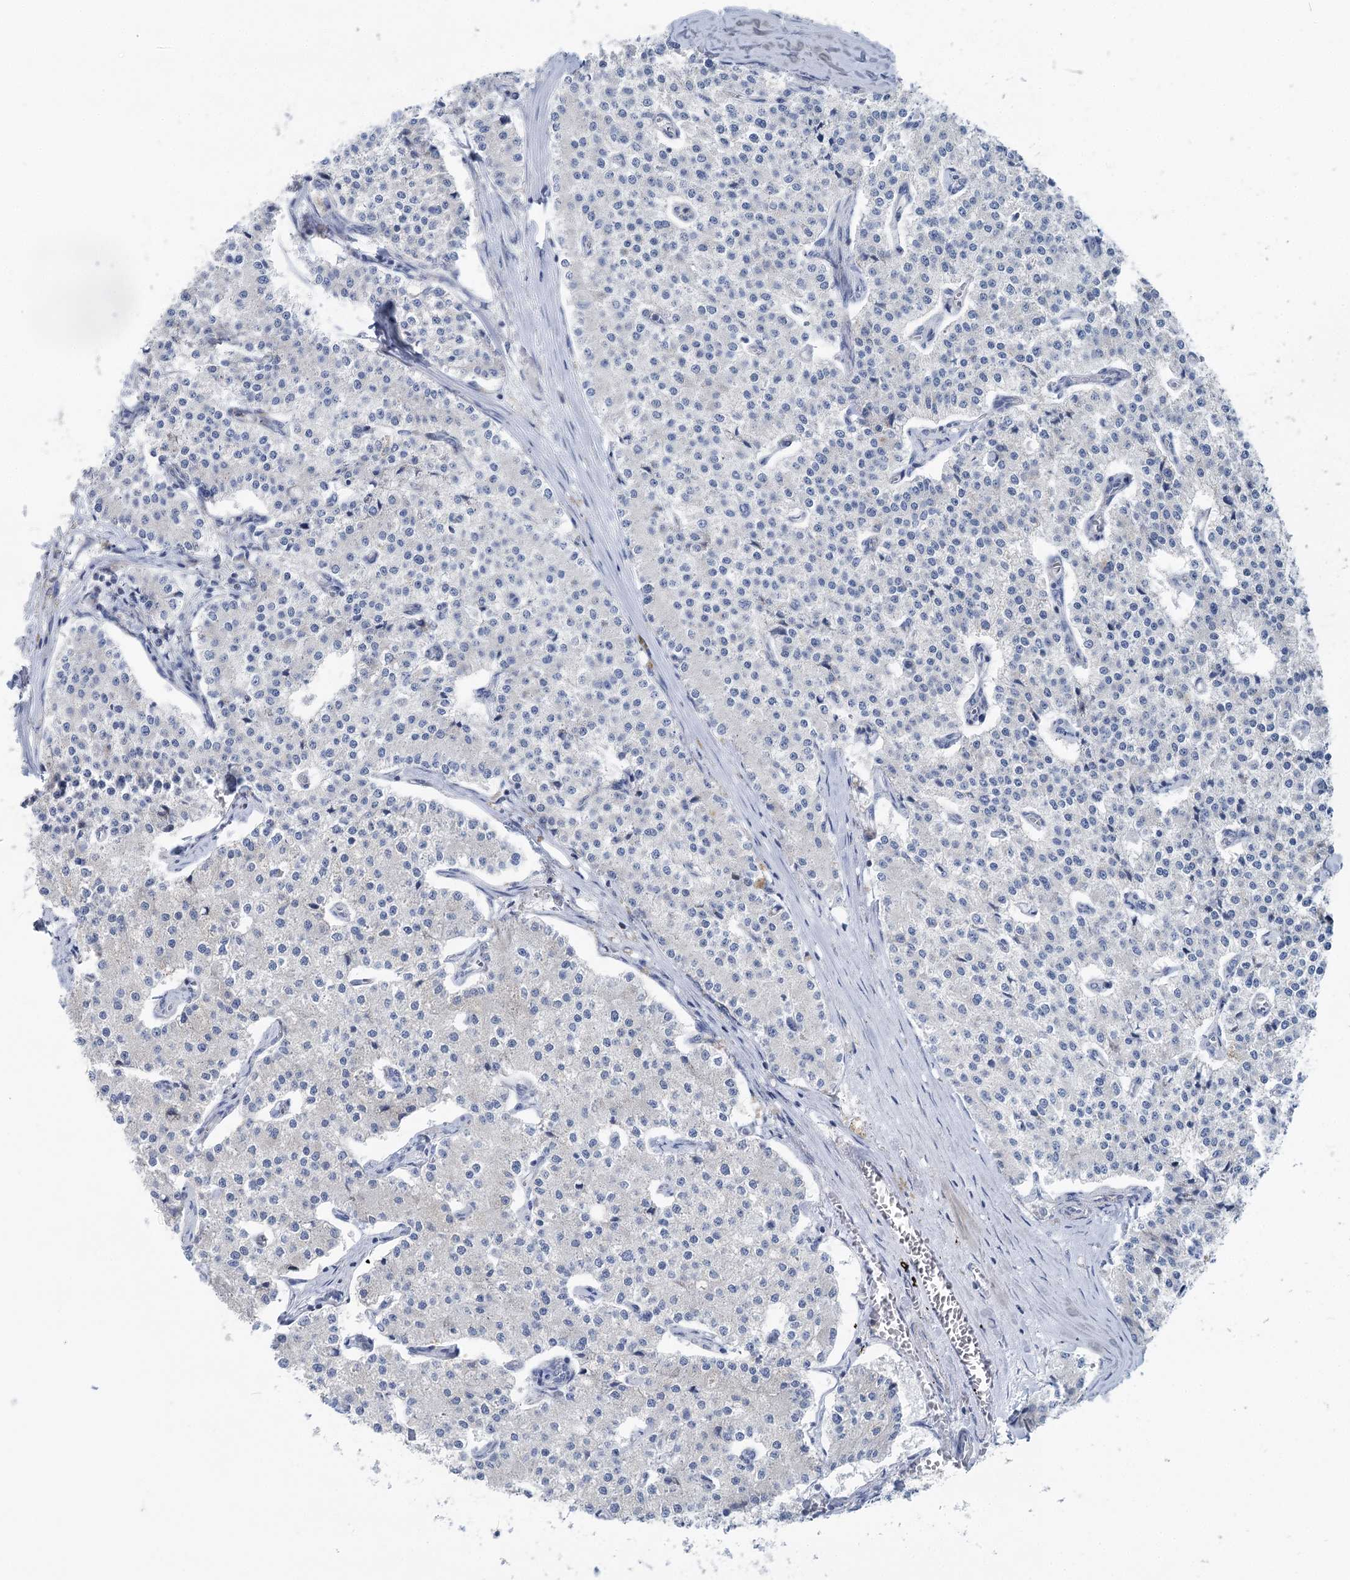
{"staining": {"intensity": "negative", "quantity": "none", "location": "none"}, "tissue": "carcinoid", "cell_type": "Tumor cells", "image_type": "cancer", "snomed": [{"axis": "morphology", "description": "Carcinoid, malignant, NOS"}, {"axis": "topography", "description": "Colon"}], "caption": "This histopathology image is of carcinoid stained with immunohistochemistry (IHC) to label a protein in brown with the nuclei are counter-stained blue. There is no expression in tumor cells. (Stains: DAB (3,3'-diaminobenzidine) immunohistochemistry with hematoxylin counter stain, Microscopy: brightfield microscopy at high magnification).", "gene": "MARK2", "patient": {"sex": "female", "age": 52}}